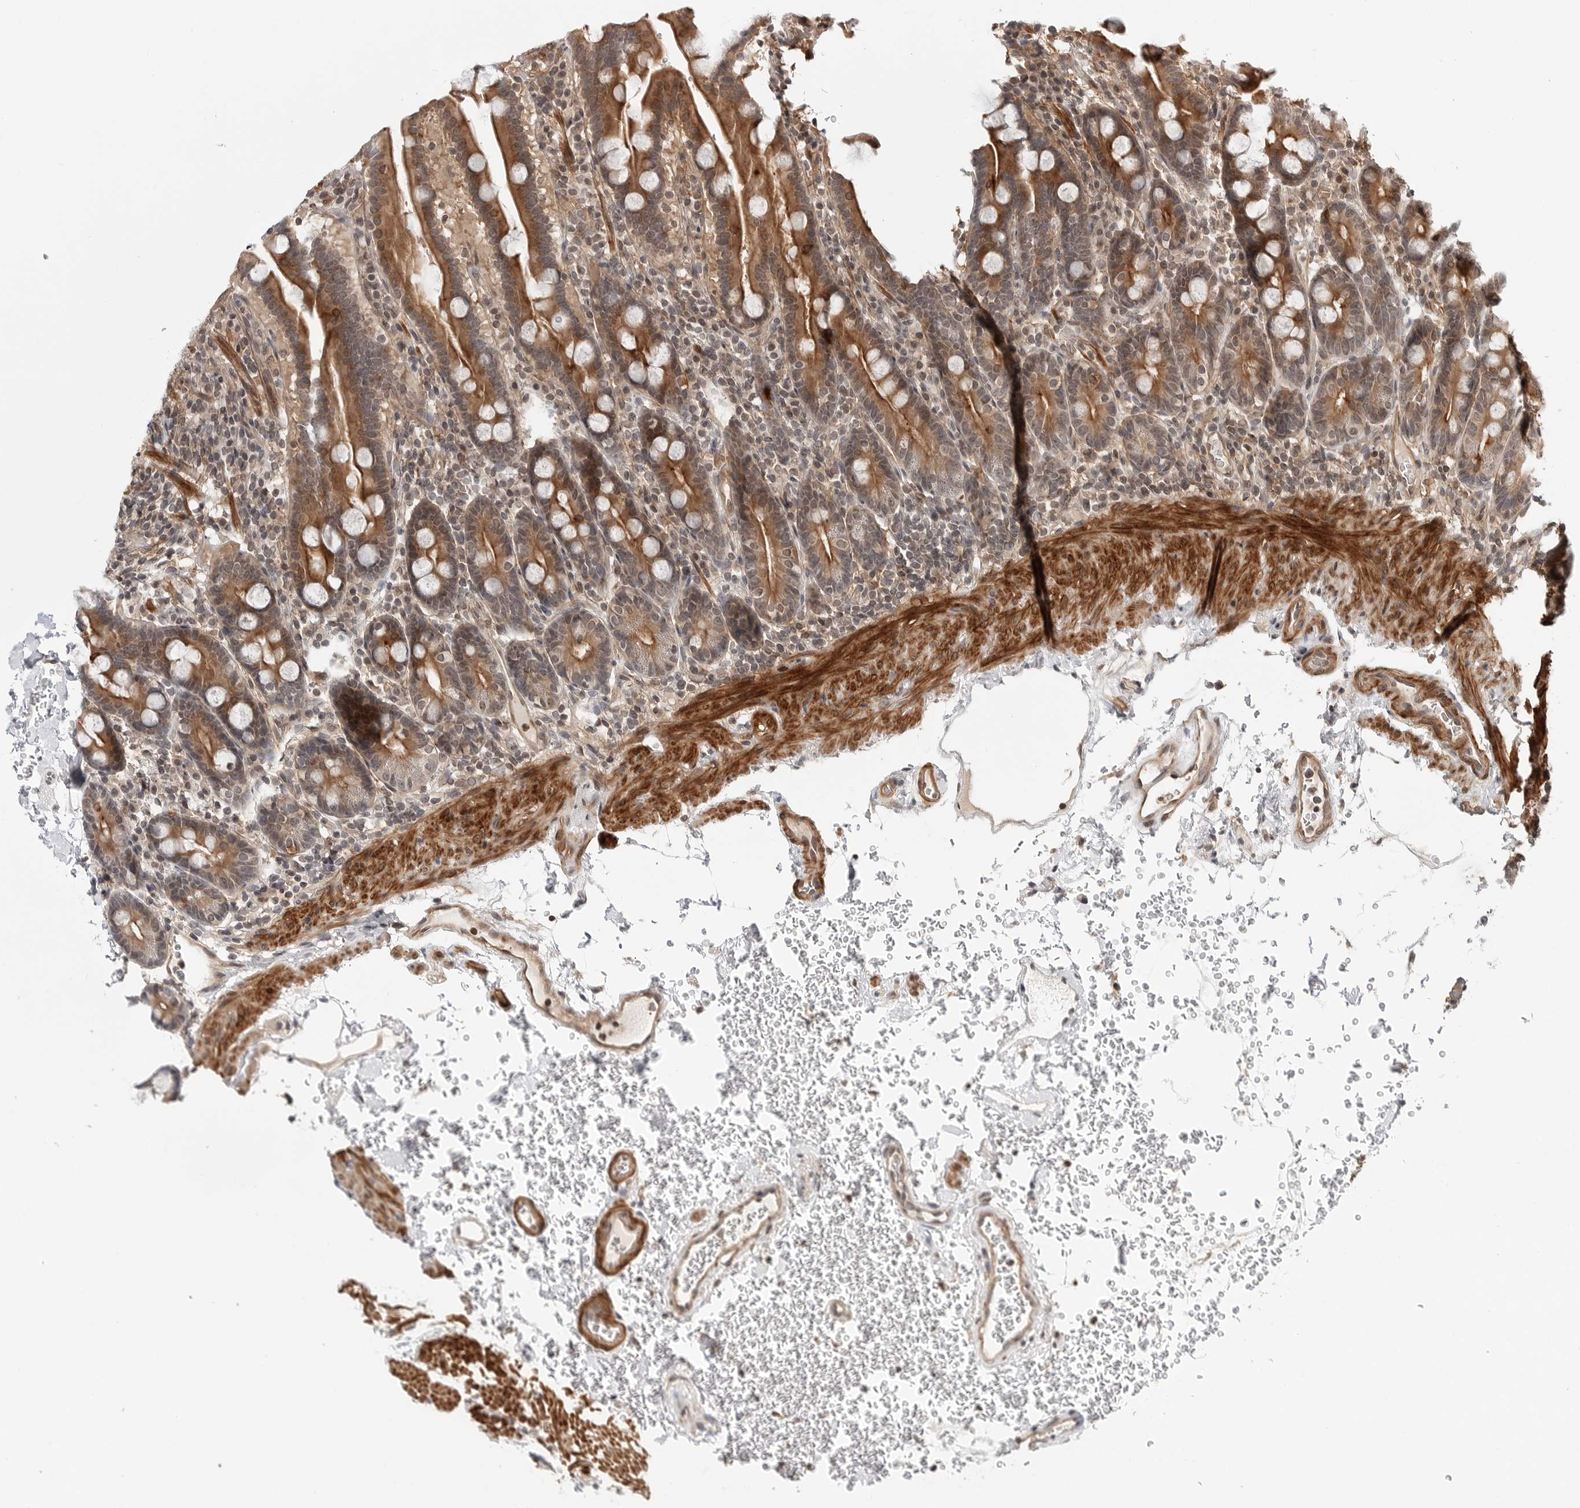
{"staining": {"intensity": "moderate", "quantity": ">75%", "location": "cytoplasmic/membranous"}, "tissue": "duodenum", "cell_type": "Glandular cells", "image_type": "normal", "snomed": [{"axis": "morphology", "description": "Normal tissue, NOS"}, {"axis": "topography", "description": "Duodenum"}], "caption": "High-power microscopy captured an immunohistochemistry (IHC) image of normal duodenum, revealing moderate cytoplasmic/membranous expression in about >75% of glandular cells. (DAB IHC with brightfield microscopy, high magnification).", "gene": "MAP2K5", "patient": {"sex": "male", "age": 54}}